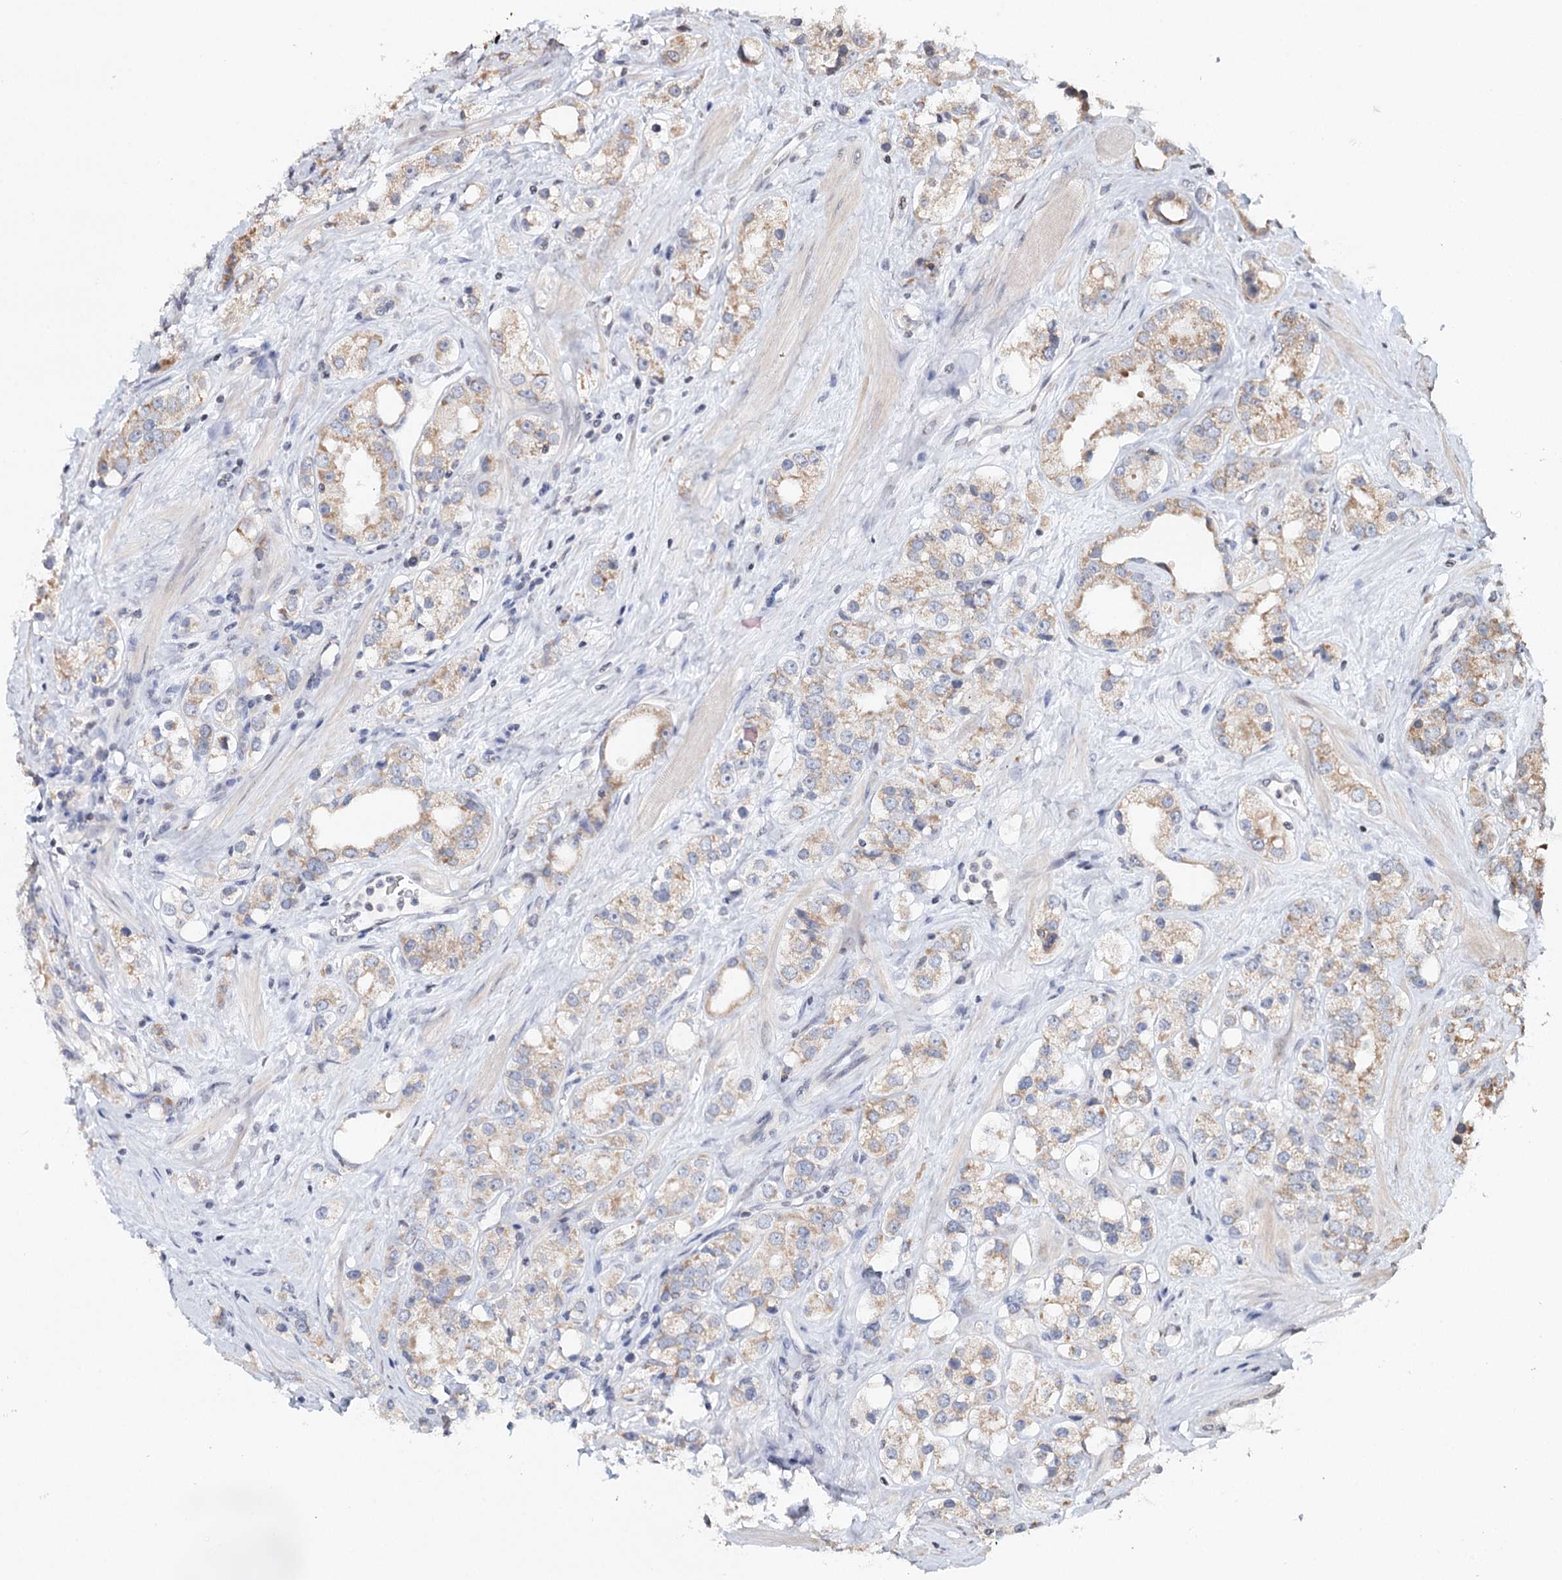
{"staining": {"intensity": "moderate", "quantity": "25%-75%", "location": "cytoplasmic/membranous"}, "tissue": "prostate cancer", "cell_type": "Tumor cells", "image_type": "cancer", "snomed": [{"axis": "morphology", "description": "Adenocarcinoma, NOS"}, {"axis": "topography", "description": "Prostate"}], "caption": "This is a photomicrograph of immunohistochemistry staining of prostate cancer, which shows moderate expression in the cytoplasmic/membranous of tumor cells.", "gene": "ICOS", "patient": {"sex": "male", "age": 79}}